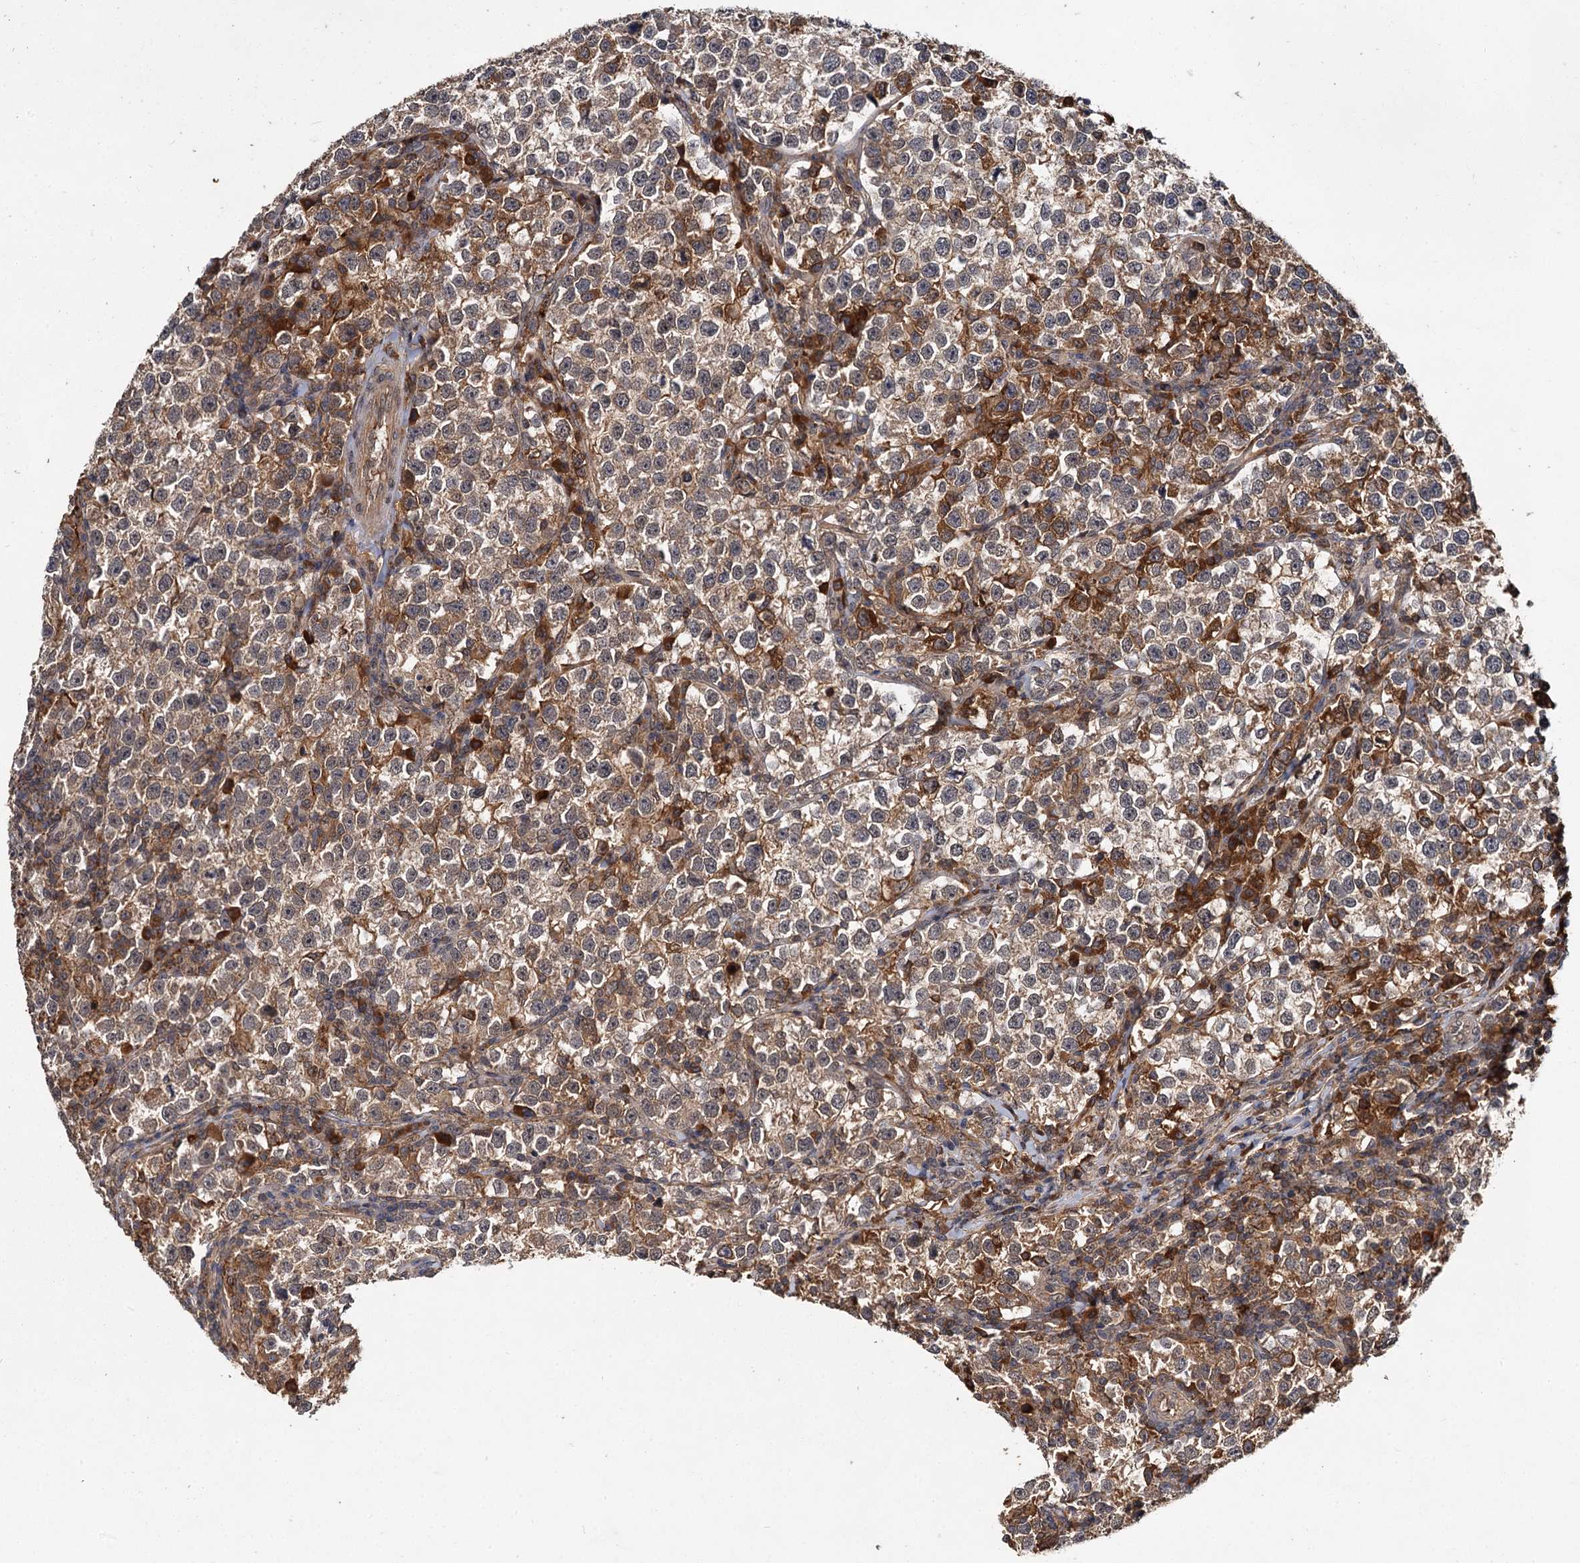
{"staining": {"intensity": "moderate", "quantity": "<25%", "location": "cytoplasmic/membranous"}, "tissue": "testis cancer", "cell_type": "Tumor cells", "image_type": "cancer", "snomed": [{"axis": "morphology", "description": "Normal tissue, NOS"}, {"axis": "morphology", "description": "Seminoma, NOS"}, {"axis": "topography", "description": "Testis"}], "caption": "Immunohistochemical staining of testis seminoma displays moderate cytoplasmic/membranous protein positivity in approximately <25% of tumor cells.", "gene": "MBD6", "patient": {"sex": "male", "age": 43}}